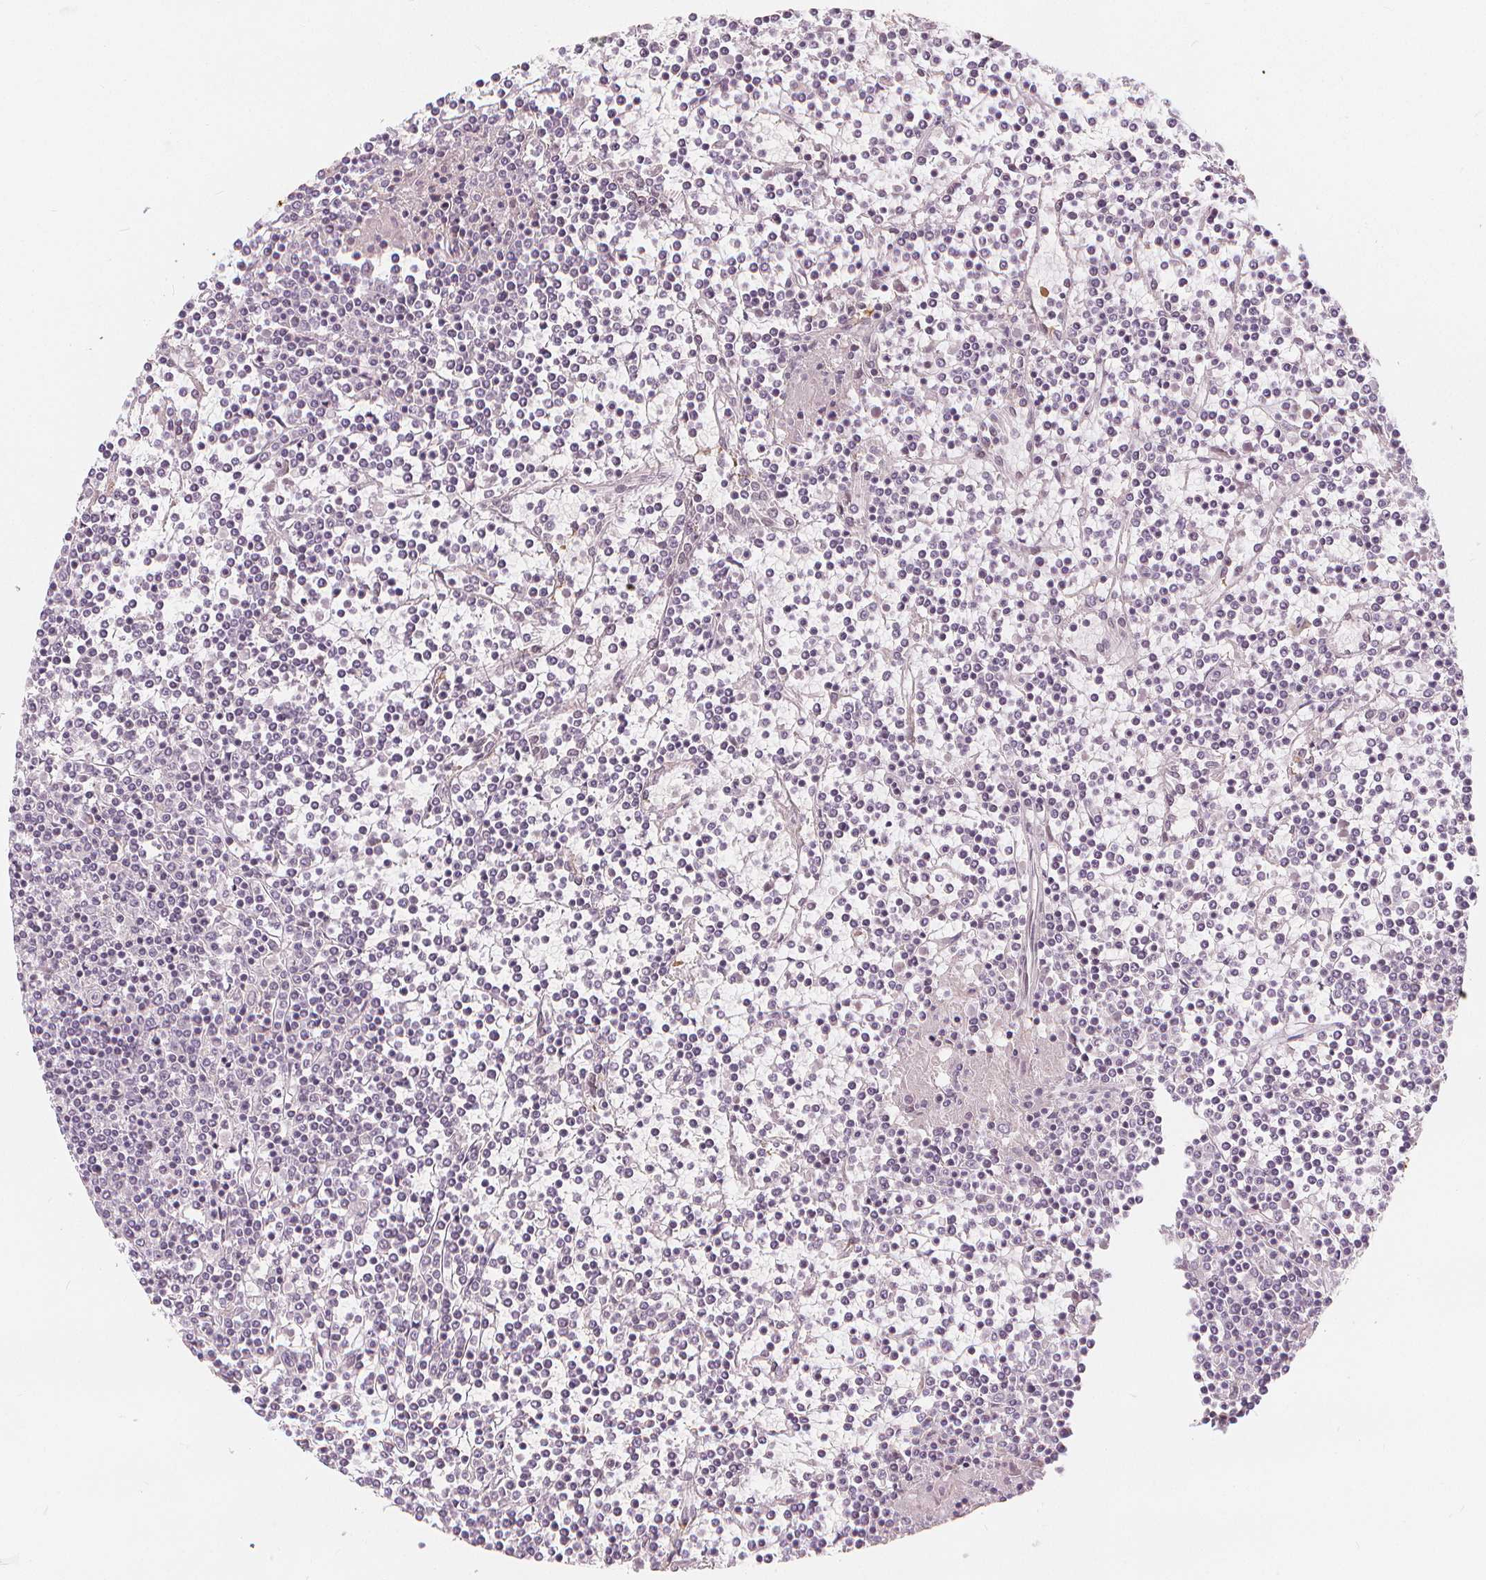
{"staining": {"intensity": "negative", "quantity": "none", "location": "none"}, "tissue": "lymphoma", "cell_type": "Tumor cells", "image_type": "cancer", "snomed": [{"axis": "morphology", "description": "Malignant lymphoma, non-Hodgkin's type, Low grade"}, {"axis": "topography", "description": "Spleen"}], "caption": "Immunohistochemistry image of lymphoma stained for a protein (brown), which displays no staining in tumor cells.", "gene": "DRC3", "patient": {"sex": "female", "age": 19}}